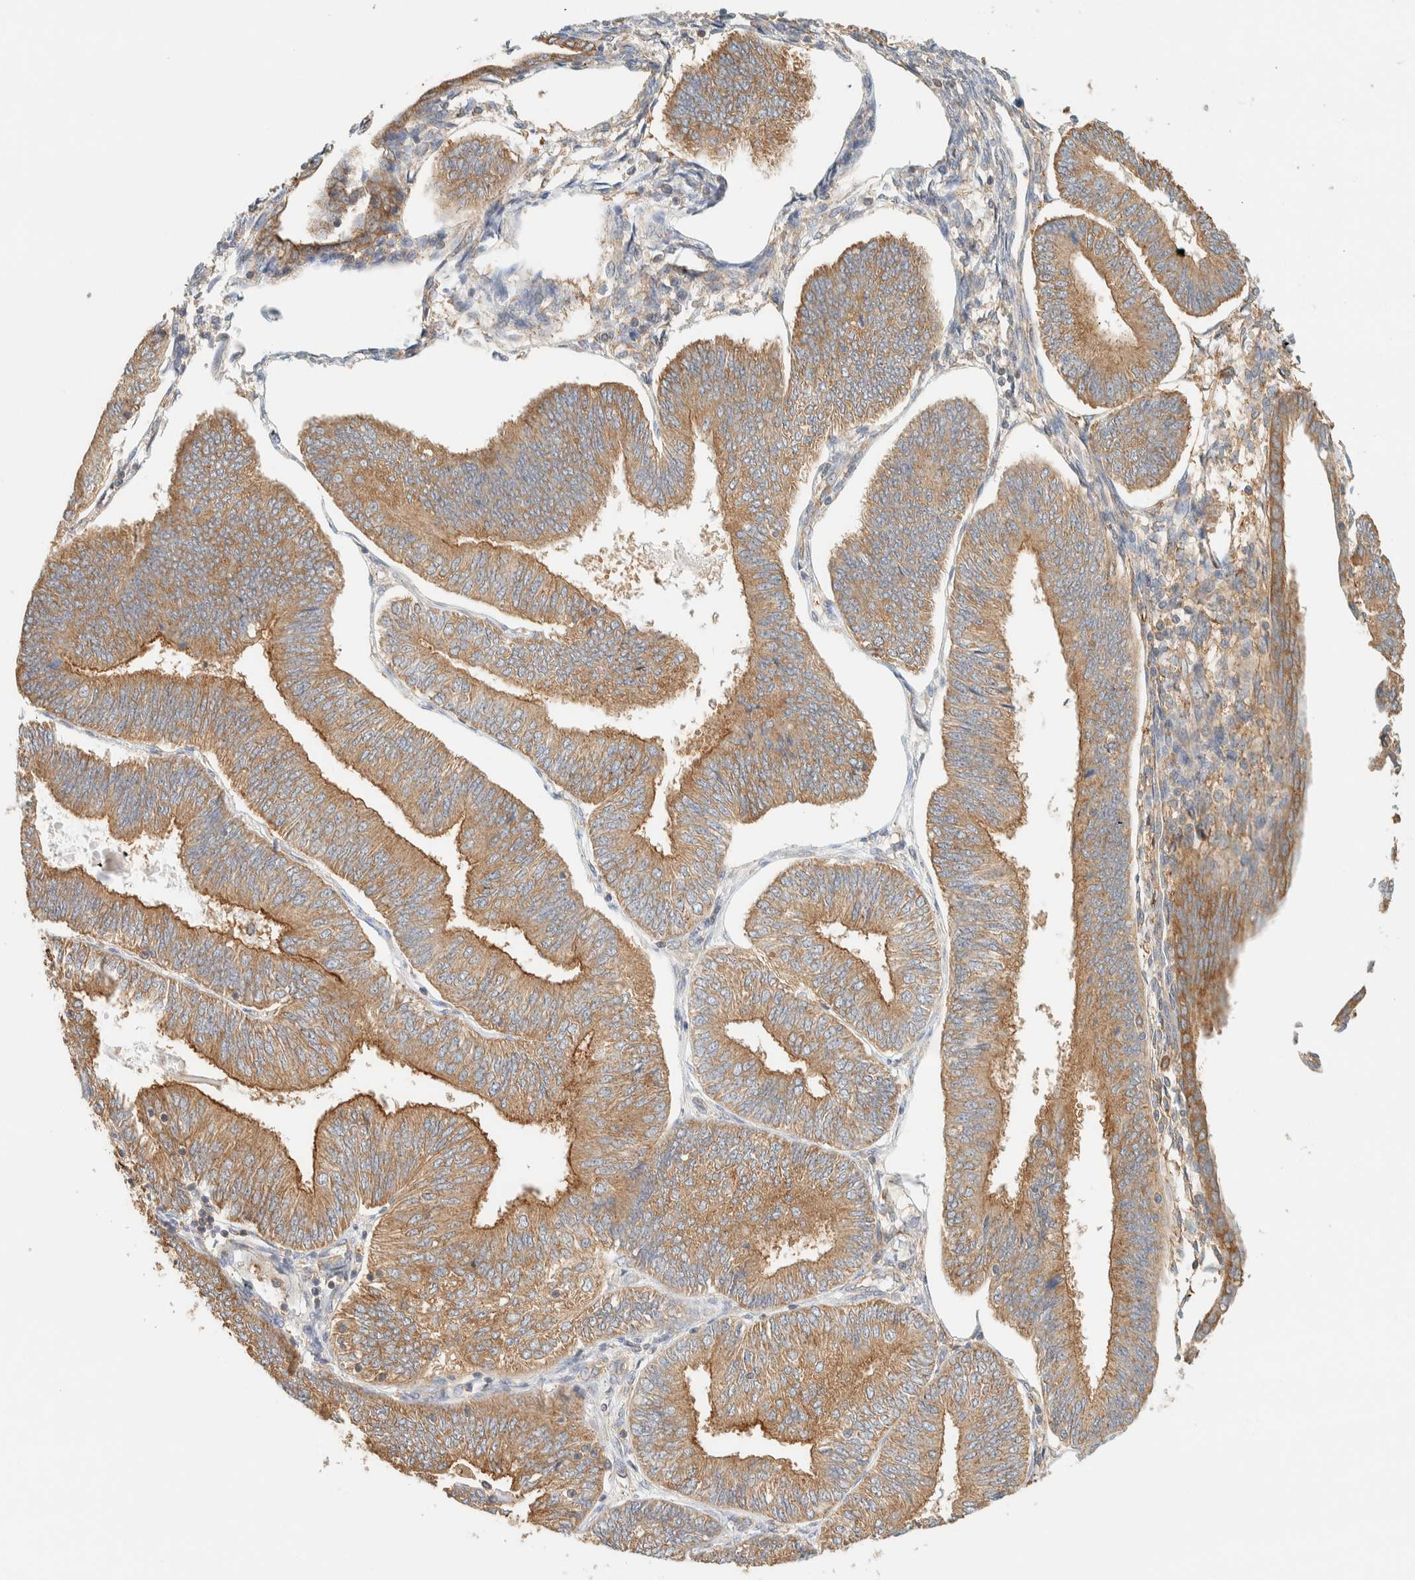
{"staining": {"intensity": "moderate", "quantity": ">75%", "location": "cytoplasmic/membranous"}, "tissue": "endometrial cancer", "cell_type": "Tumor cells", "image_type": "cancer", "snomed": [{"axis": "morphology", "description": "Adenocarcinoma, NOS"}, {"axis": "topography", "description": "Endometrium"}], "caption": "An image of human adenocarcinoma (endometrial) stained for a protein exhibits moderate cytoplasmic/membranous brown staining in tumor cells.", "gene": "TBC1D8B", "patient": {"sex": "female", "age": 58}}